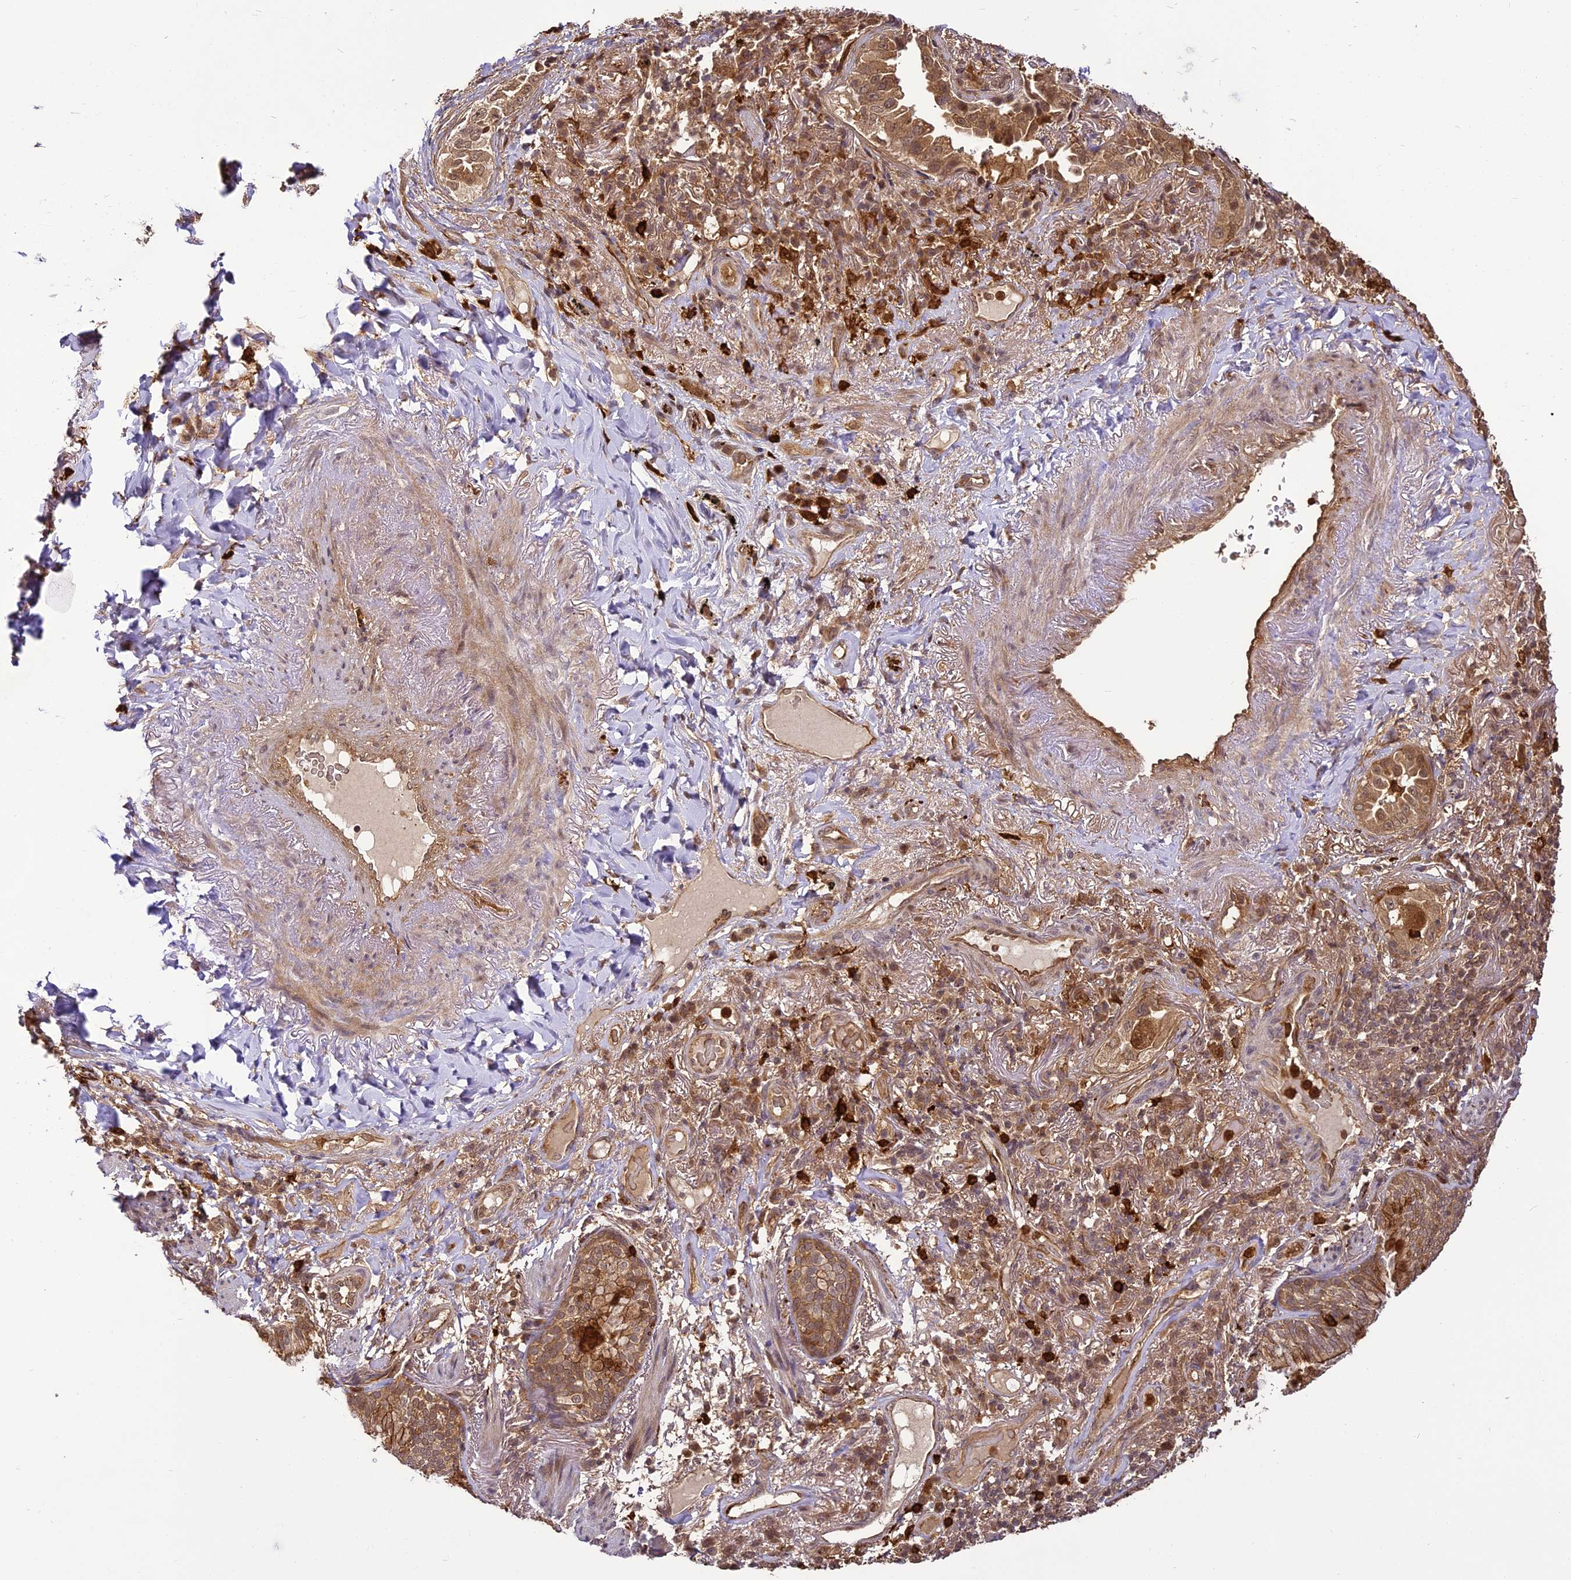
{"staining": {"intensity": "moderate", "quantity": ">75%", "location": "cytoplasmic/membranous,nuclear"}, "tissue": "lung cancer", "cell_type": "Tumor cells", "image_type": "cancer", "snomed": [{"axis": "morphology", "description": "Adenocarcinoma, NOS"}, {"axis": "topography", "description": "Lung"}], "caption": "Tumor cells demonstrate medium levels of moderate cytoplasmic/membranous and nuclear staining in approximately >75% of cells in human lung cancer. The staining was performed using DAB (3,3'-diaminobenzidine) to visualize the protein expression in brown, while the nuclei were stained in blue with hematoxylin (Magnification: 20x).", "gene": "BCDIN3D", "patient": {"sex": "female", "age": 69}}